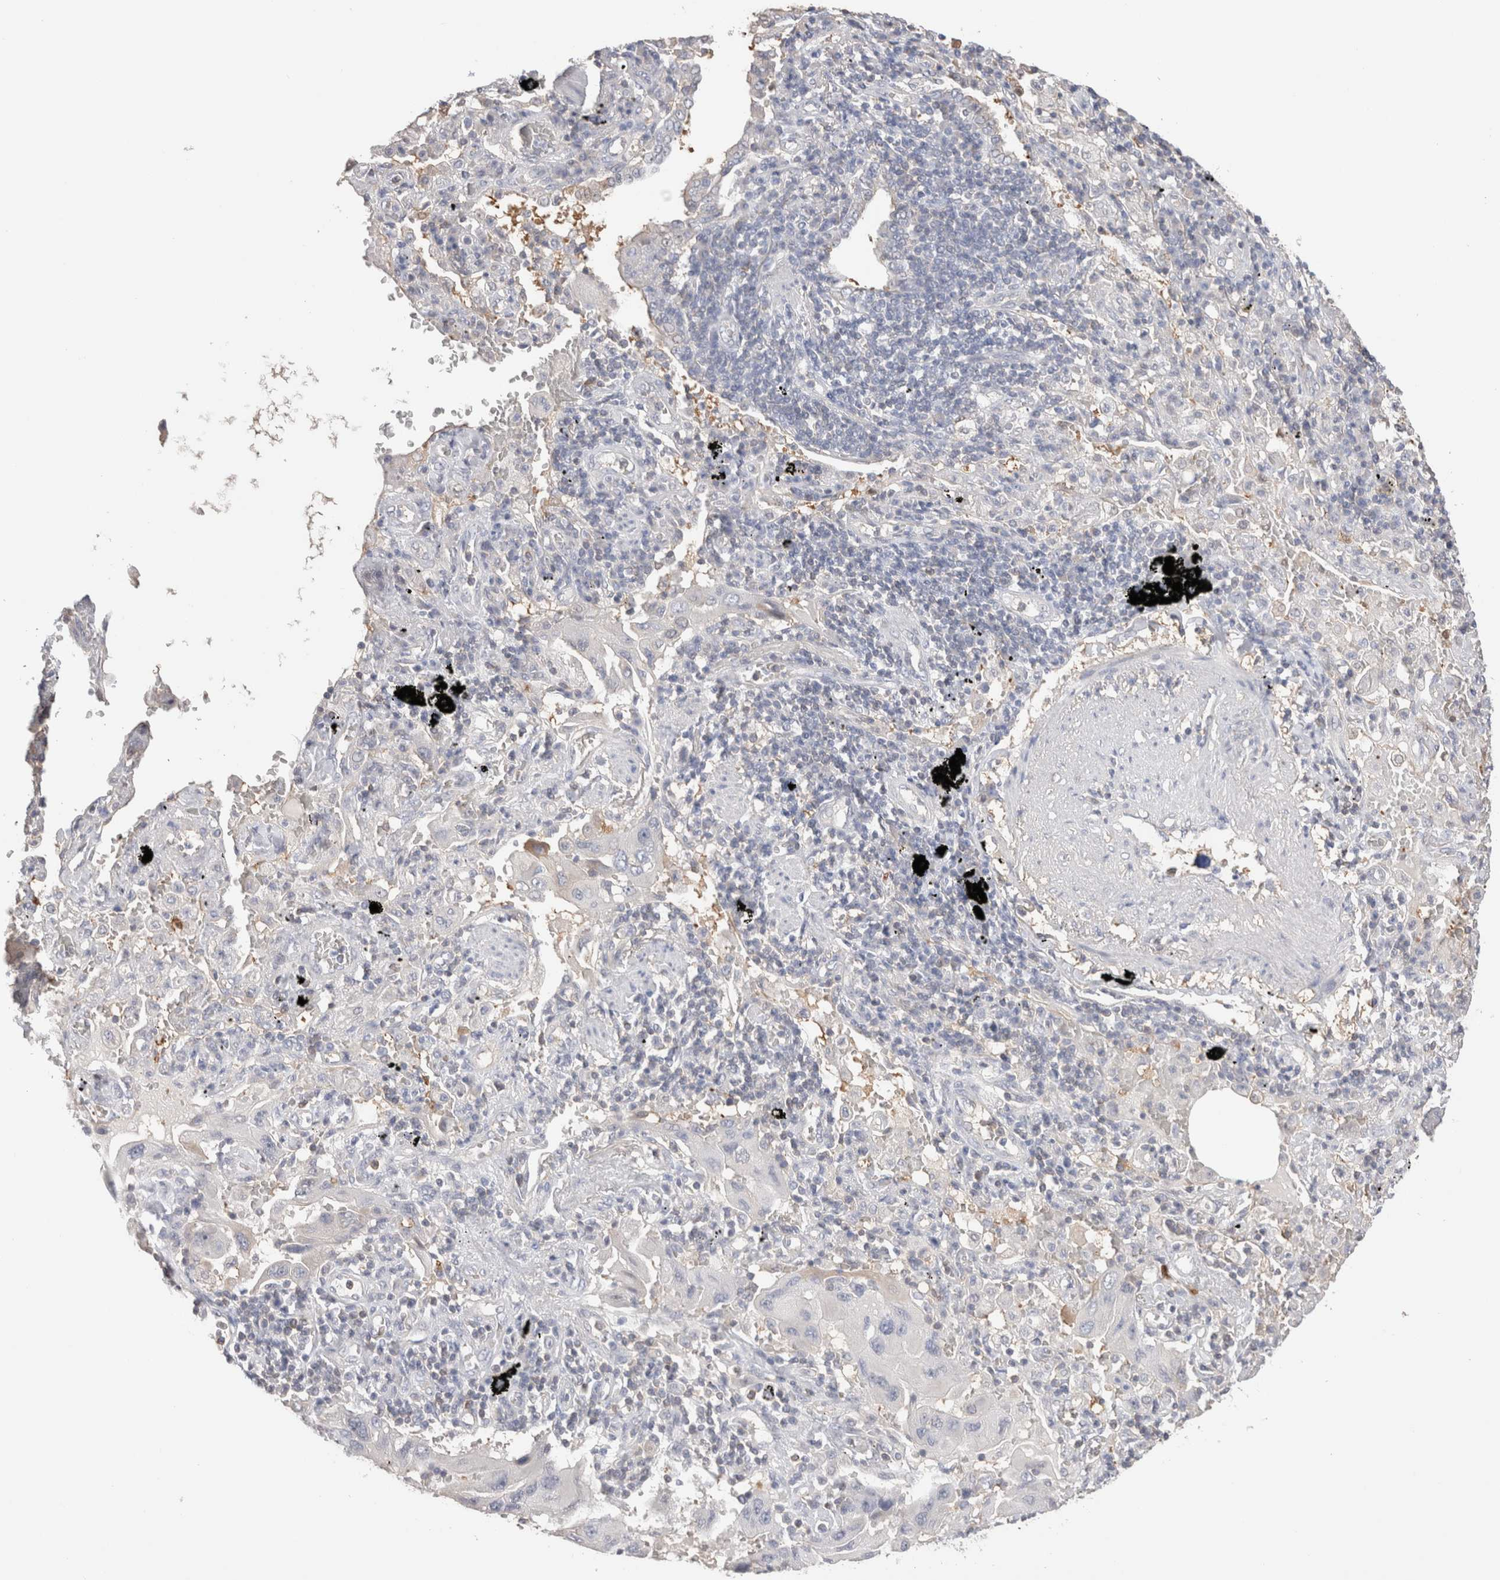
{"staining": {"intensity": "negative", "quantity": "none", "location": "none"}, "tissue": "lung cancer", "cell_type": "Tumor cells", "image_type": "cancer", "snomed": [{"axis": "morphology", "description": "Adenocarcinoma, NOS"}, {"axis": "topography", "description": "Lung"}], "caption": "There is no significant staining in tumor cells of lung cancer (adenocarcinoma). (Immunohistochemistry, brightfield microscopy, high magnification).", "gene": "CAPN2", "patient": {"sex": "female", "age": 65}}